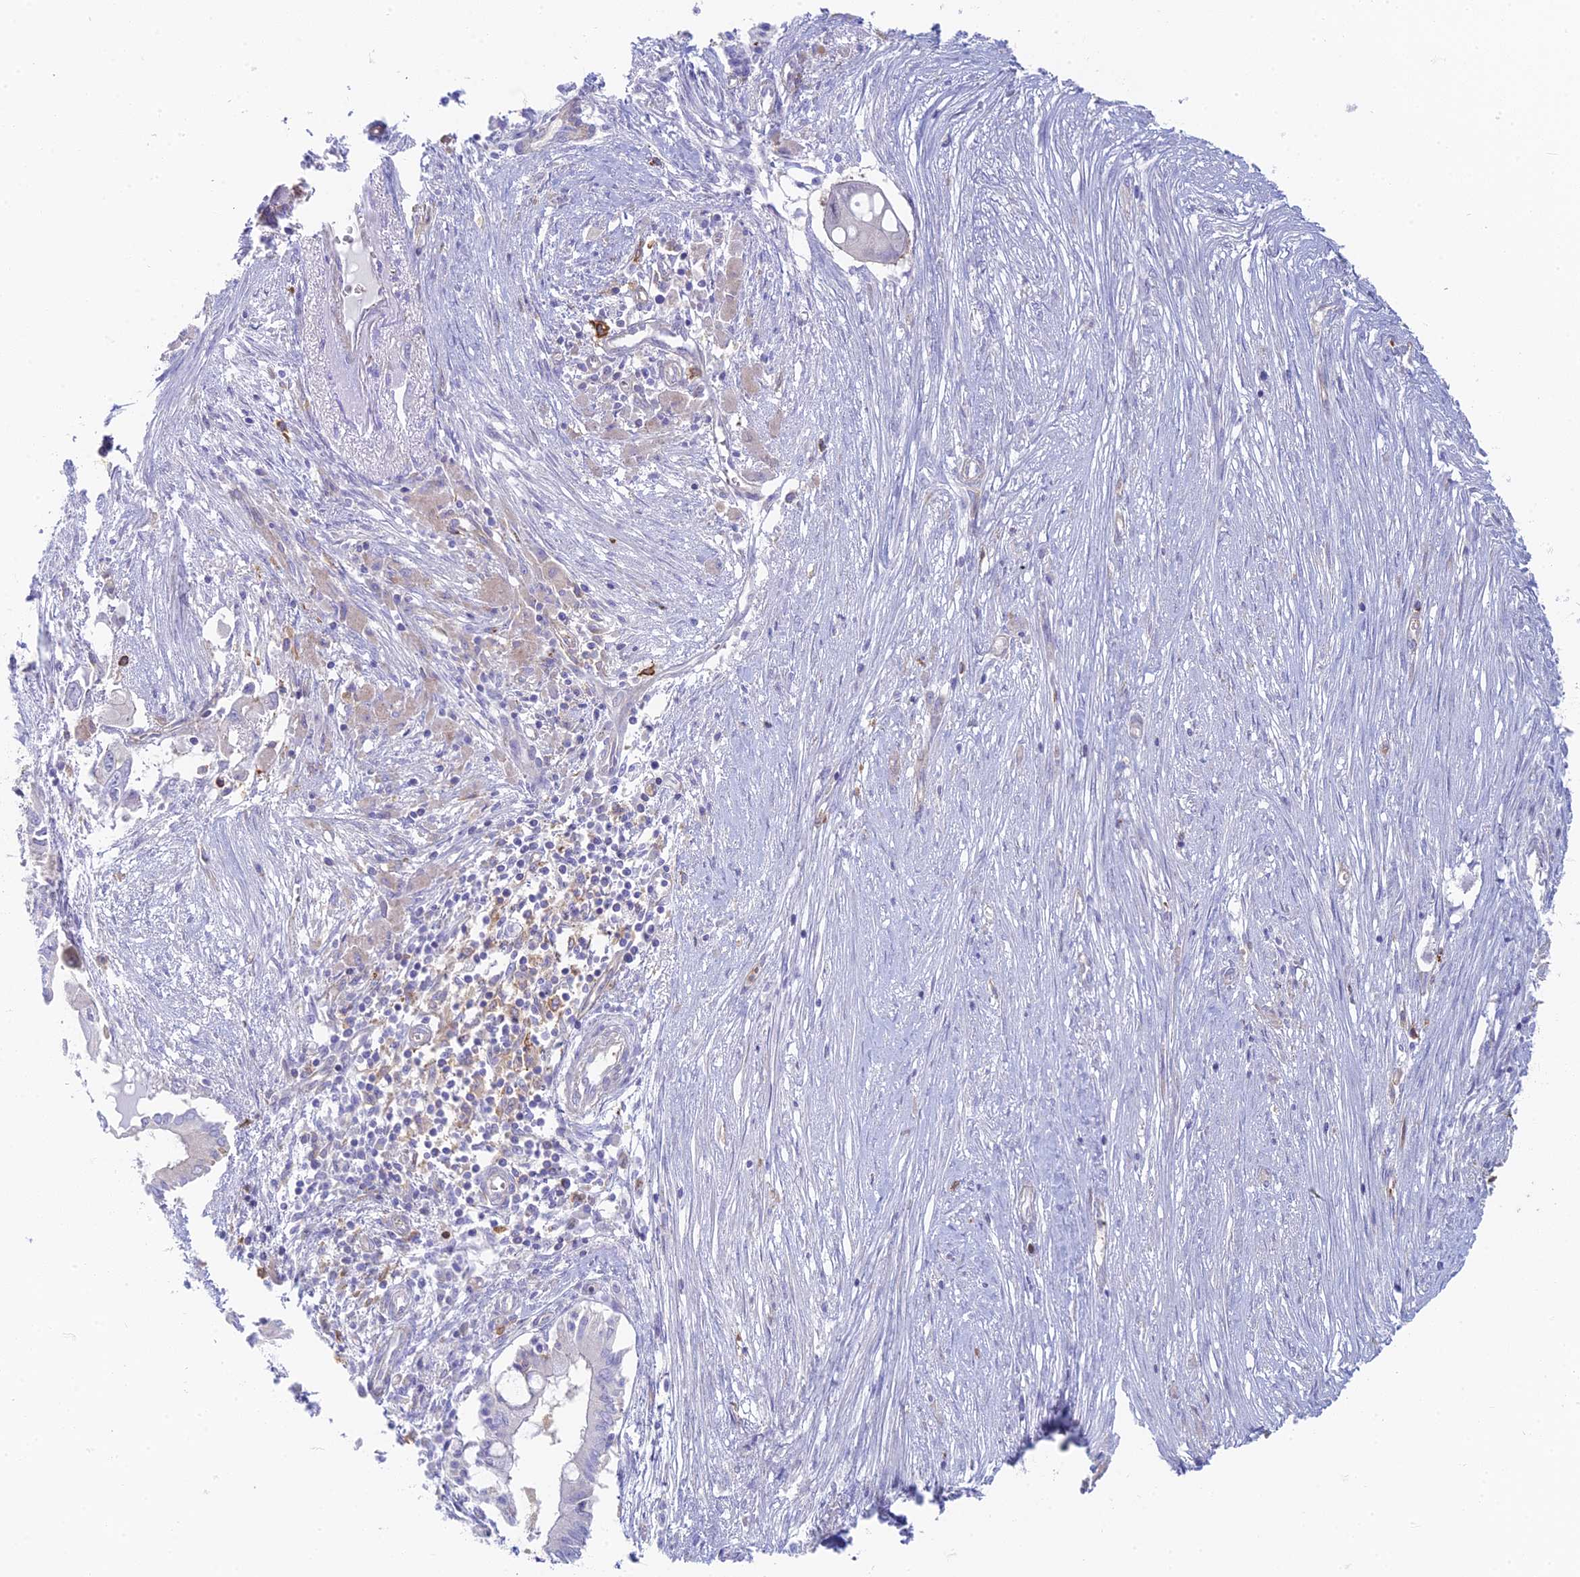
{"staining": {"intensity": "negative", "quantity": "none", "location": "none"}, "tissue": "pancreatic cancer", "cell_type": "Tumor cells", "image_type": "cancer", "snomed": [{"axis": "morphology", "description": "Adenocarcinoma, NOS"}, {"axis": "topography", "description": "Pancreas"}], "caption": "Histopathology image shows no protein staining in tumor cells of pancreatic adenocarcinoma tissue.", "gene": "STRN4", "patient": {"sex": "male", "age": 68}}